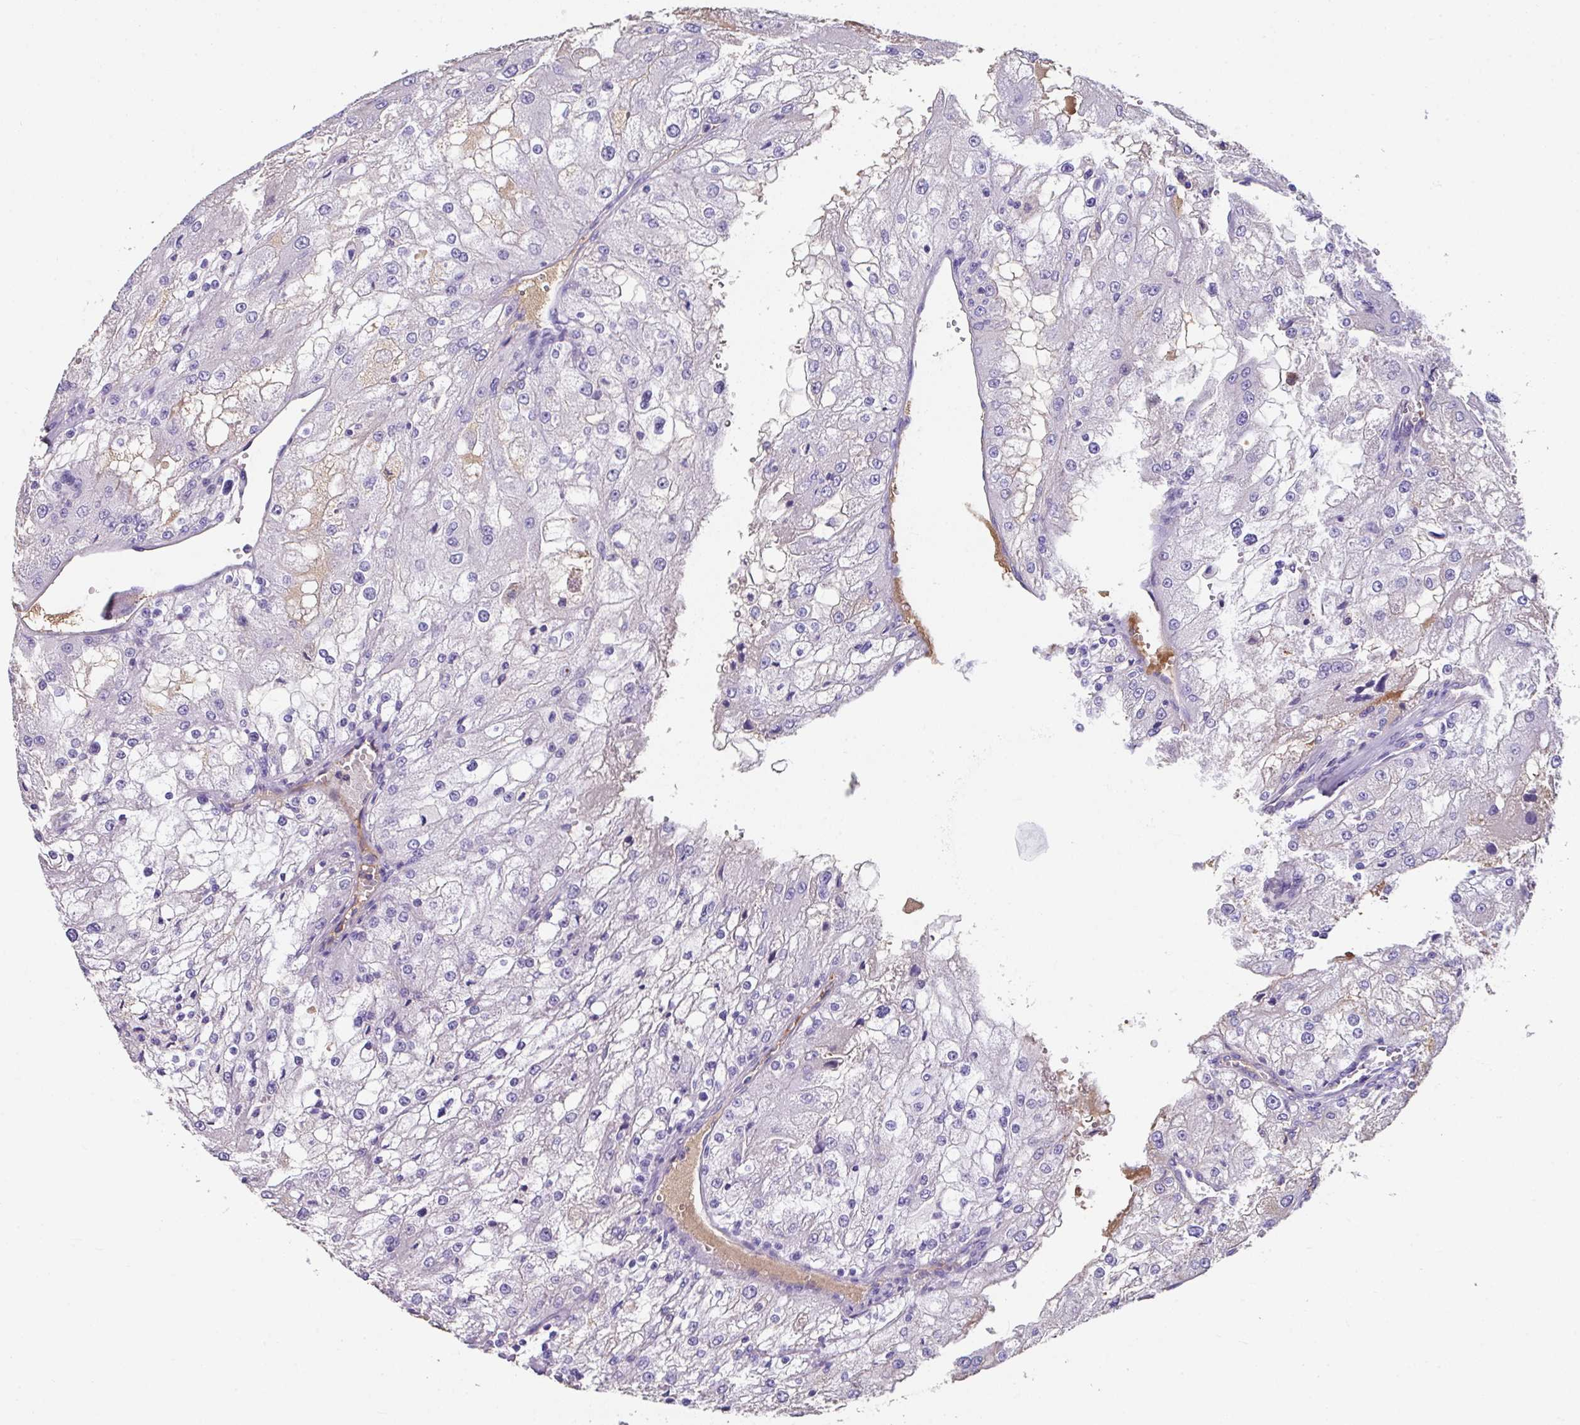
{"staining": {"intensity": "negative", "quantity": "none", "location": "none"}, "tissue": "renal cancer", "cell_type": "Tumor cells", "image_type": "cancer", "snomed": [{"axis": "morphology", "description": "Adenocarcinoma, NOS"}, {"axis": "topography", "description": "Kidney"}], "caption": "Tumor cells show no significant staining in renal cancer. Brightfield microscopy of IHC stained with DAB (brown) and hematoxylin (blue), captured at high magnification.", "gene": "ZNF813", "patient": {"sex": "female", "age": 74}}